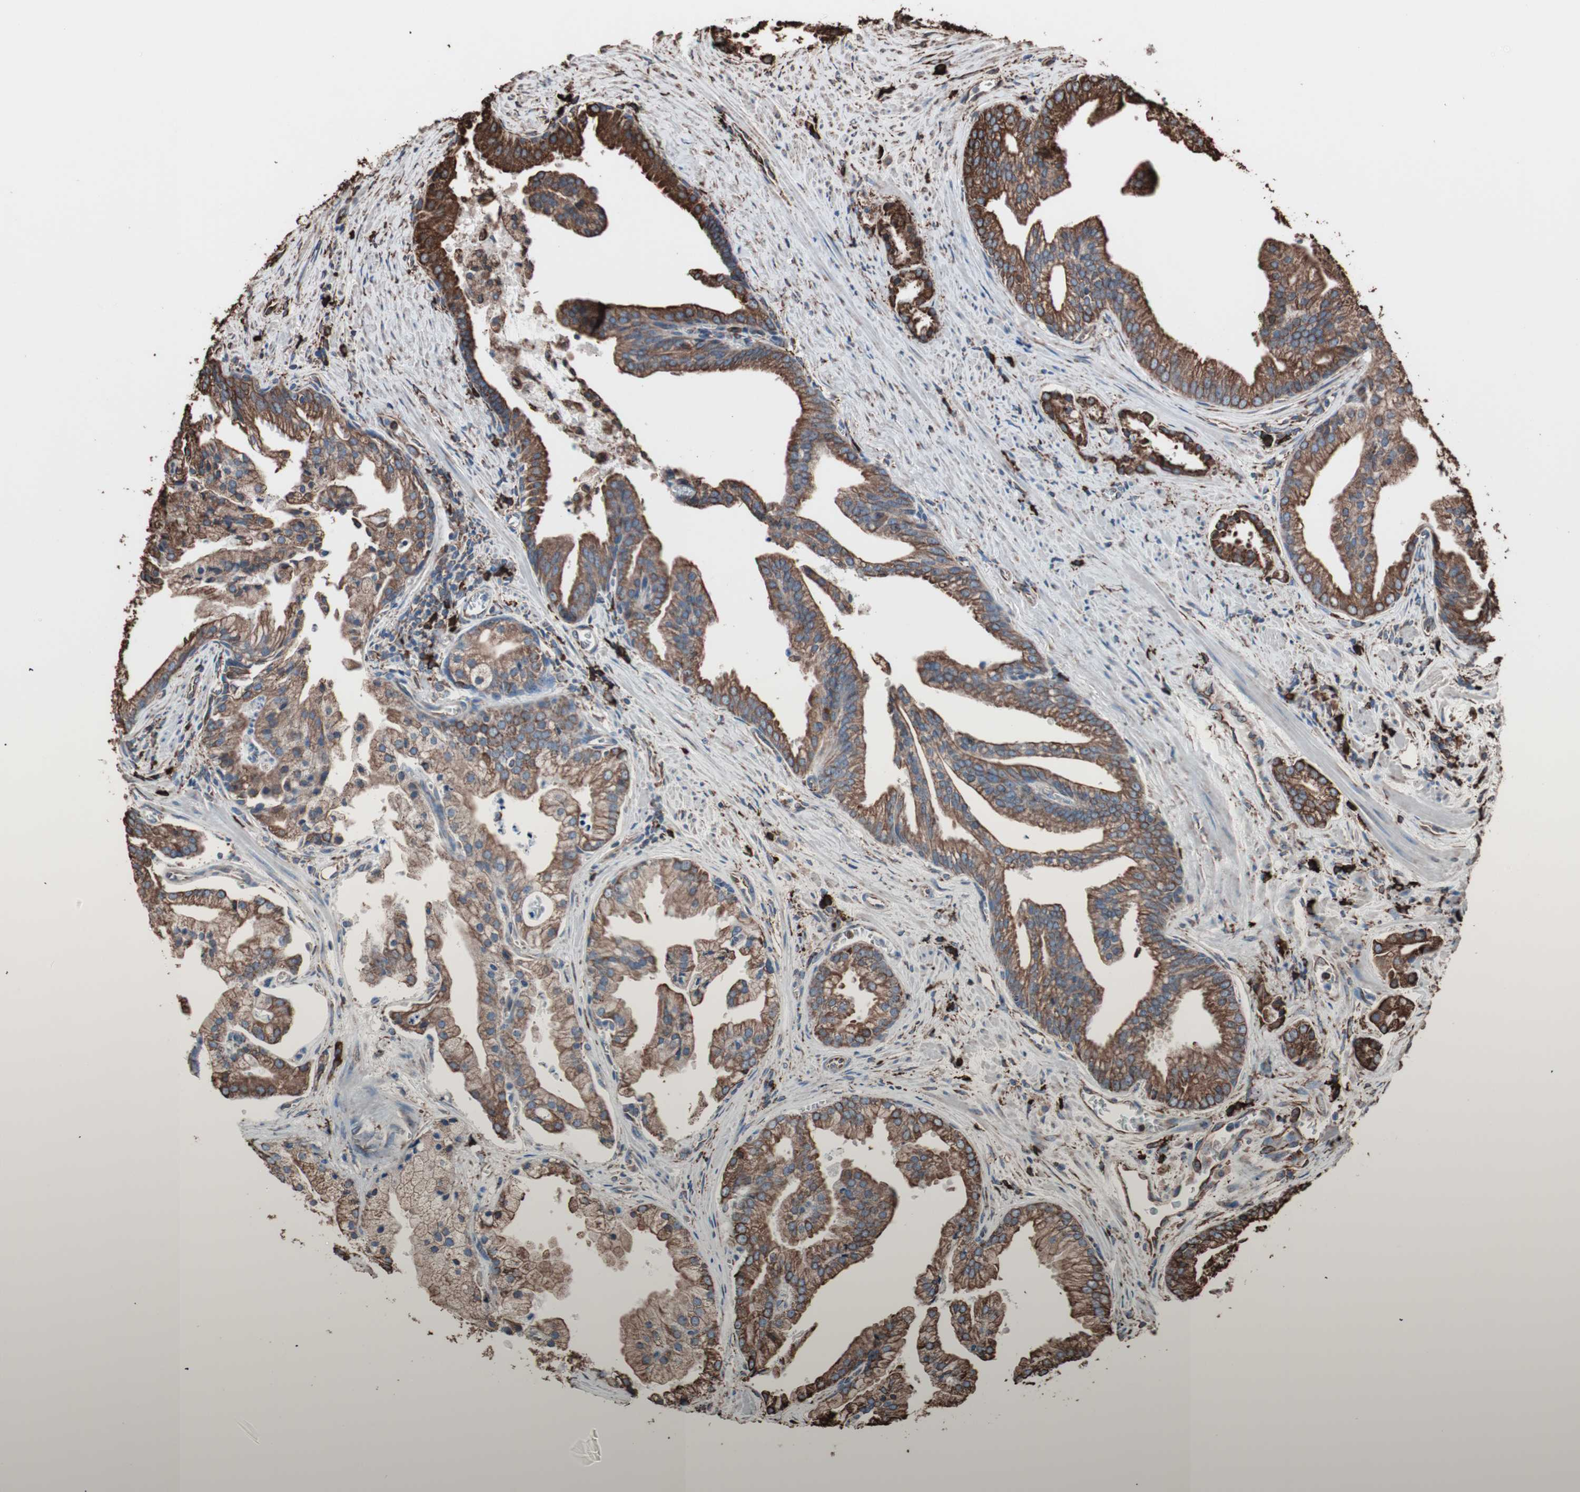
{"staining": {"intensity": "strong", "quantity": ">75%", "location": "cytoplasmic/membranous"}, "tissue": "prostate cancer", "cell_type": "Tumor cells", "image_type": "cancer", "snomed": [{"axis": "morphology", "description": "Adenocarcinoma, High grade"}, {"axis": "topography", "description": "Prostate"}], "caption": "The image demonstrates a brown stain indicating the presence of a protein in the cytoplasmic/membranous of tumor cells in prostate cancer.", "gene": "HSP90B1", "patient": {"sex": "male", "age": 67}}